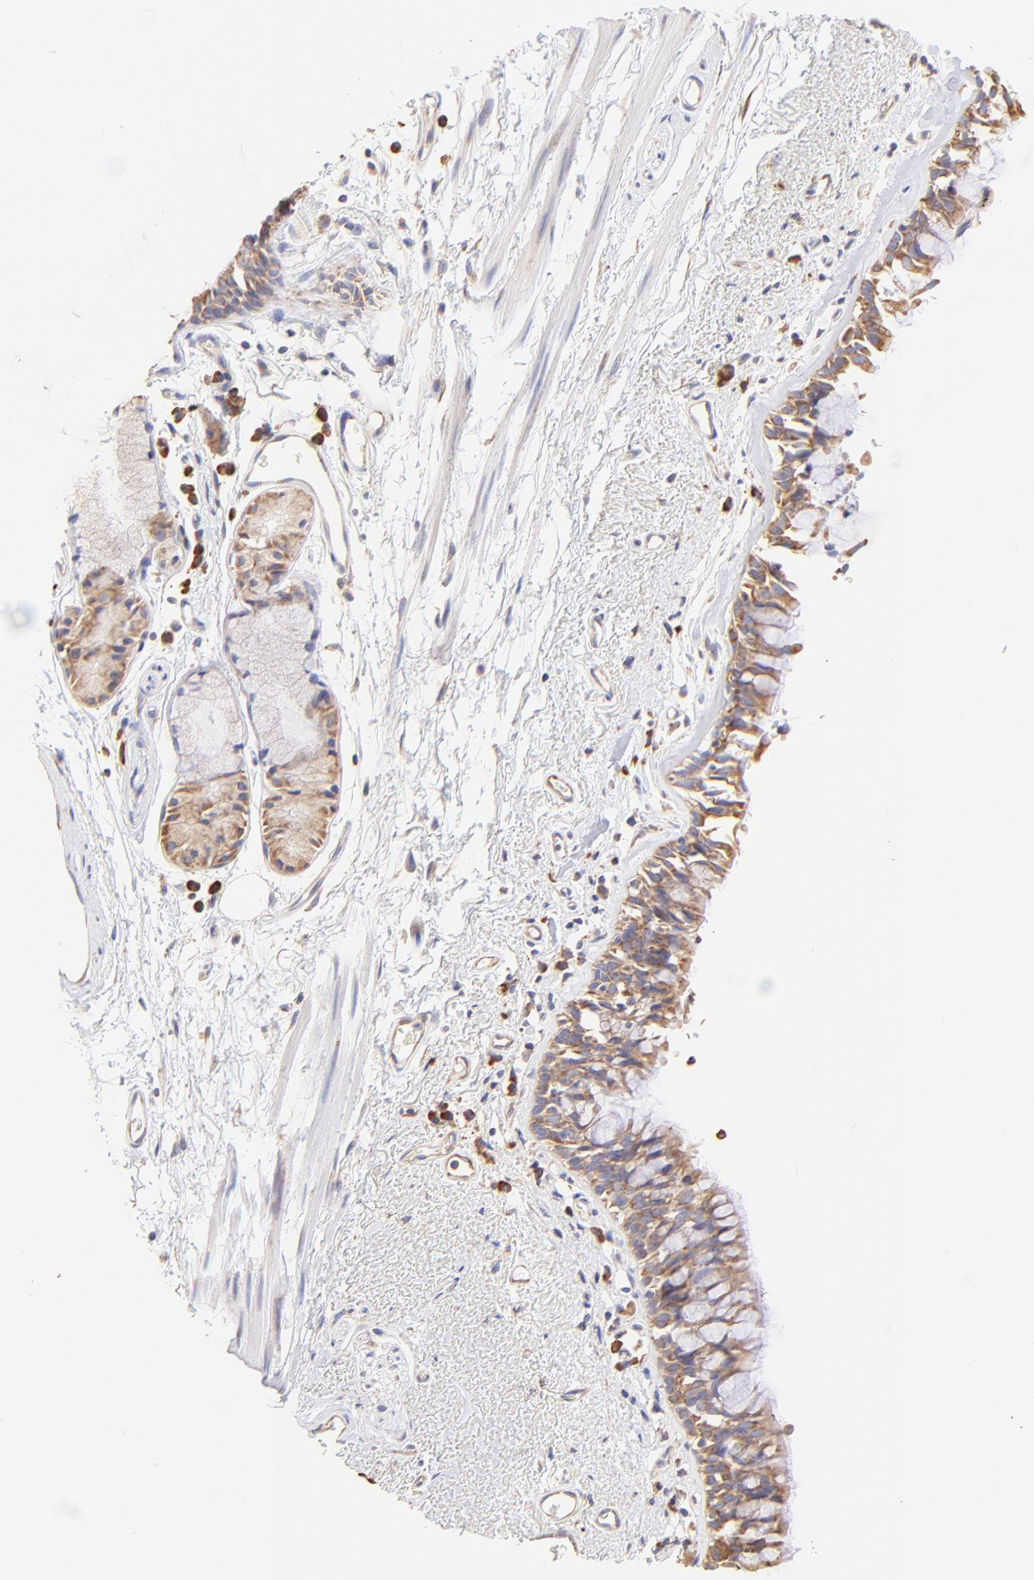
{"staining": {"intensity": "moderate", "quantity": ">75%", "location": "cytoplasmic/membranous"}, "tissue": "bronchus", "cell_type": "Respiratory epithelial cells", "image_type": "normal", "snomed": [{"axis": "morphology", "description": "Normal tissue, NOS"}, {"axis": "morphology", "description": "Adenocarcinoma, NOS"}, {"axis": "topography", "description": "Bronchus"}, {"axis": "topography", "description": "Lung"}], "caption": "IHC of unremarkable bronchus demonstrates medium levels of moderate cytoplasmic/membranous expression in approximately >75% of respiratory epithelial cells.", "gene": "RPL30", "patient": {"sex": "male", "age": 71}}